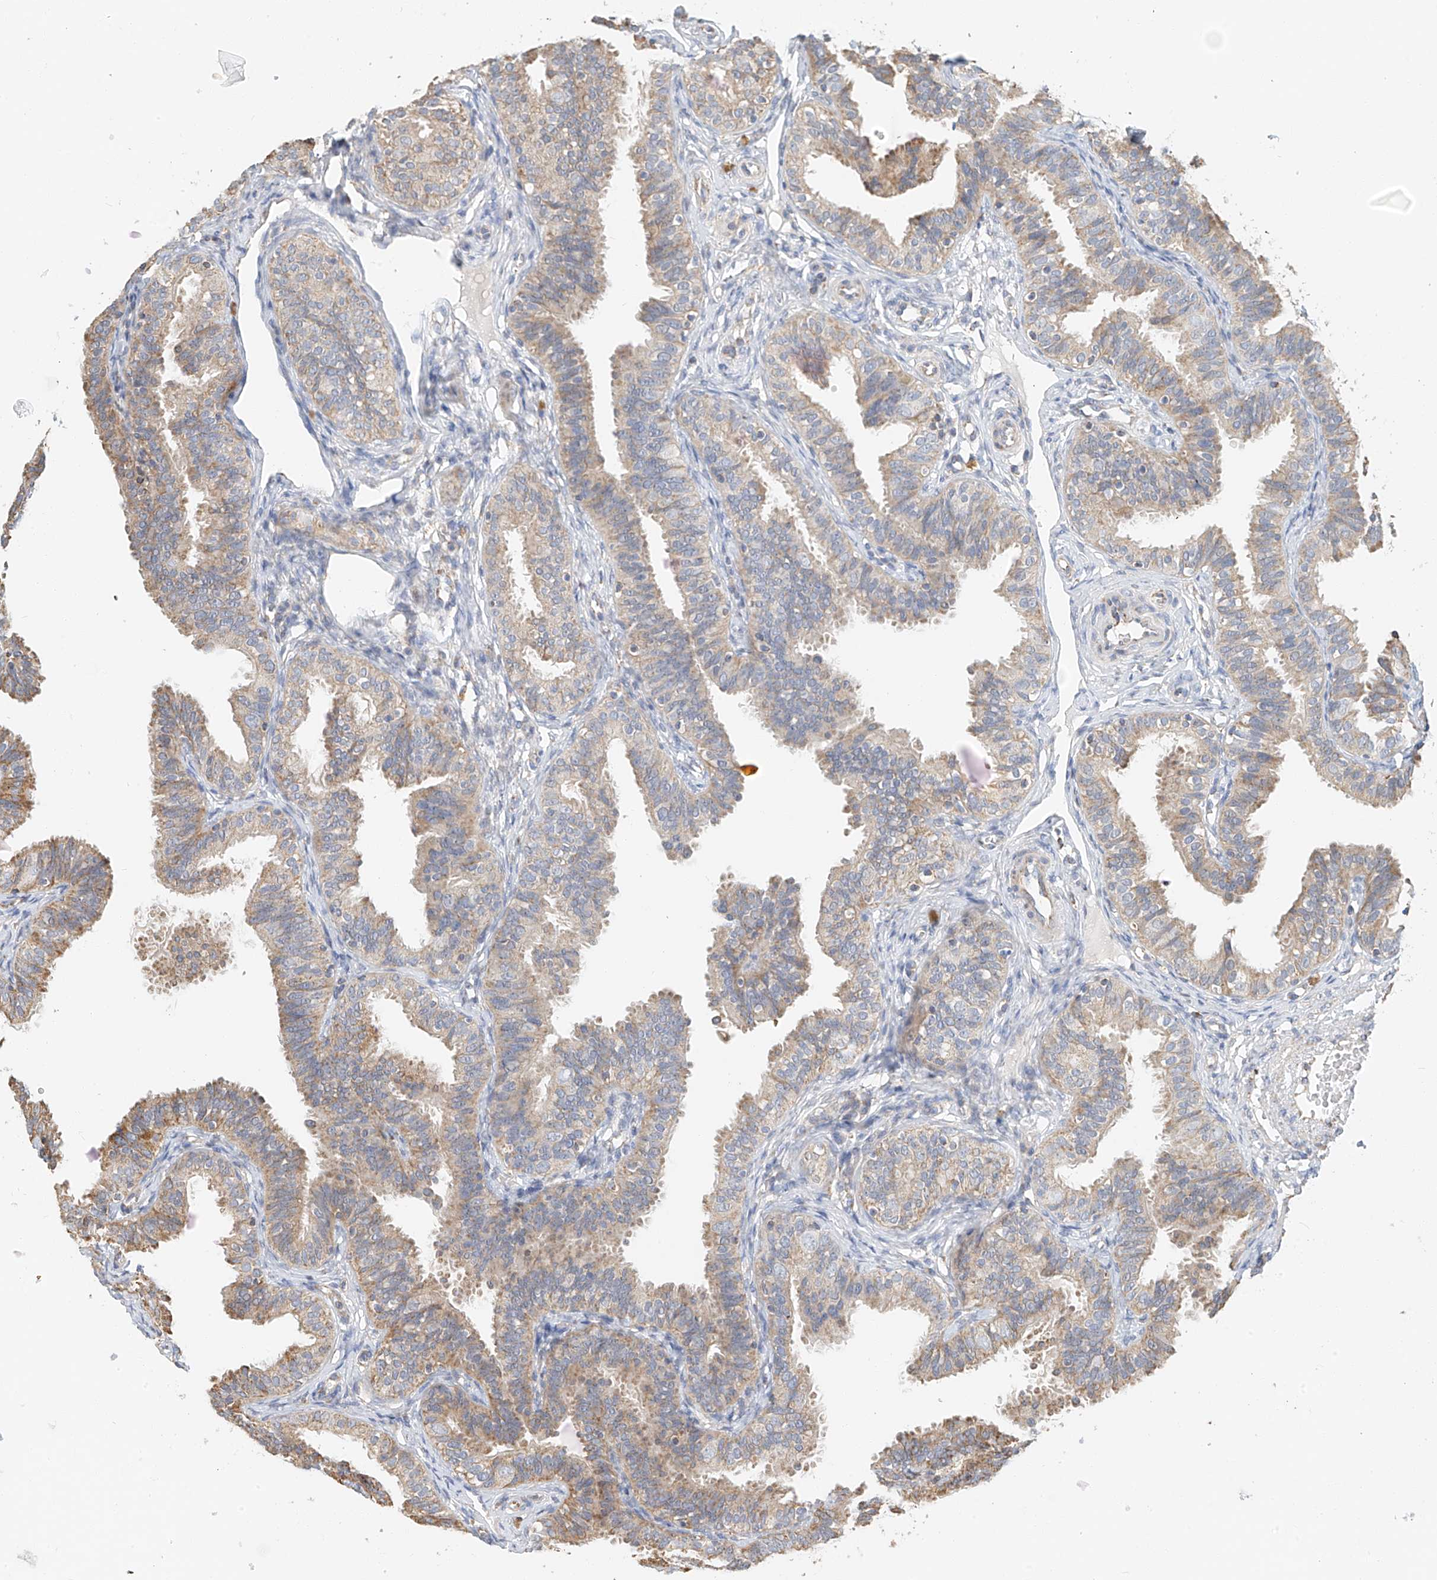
{"staining": {"intensity": "moderate", "quantity": "25%-75%", "location": "cytoplasmic/membranous"}, "tissue": "fallopian tube", "cell_type": "Glandular cells", "image_type": "normal", "snomed": [{"axis": "morphology", "description": "Normal tissue, NOS"}, {"axis": "topography", "description": "Fallopian tube"}], "caption": "Protein staining displays moderate cytoplasmic/membranous expression in approximately 25%-75% of glandular cells in normal fallopian tube.", "gene": "YIPF7", "patient": {"sex": "female", "age": 35}}